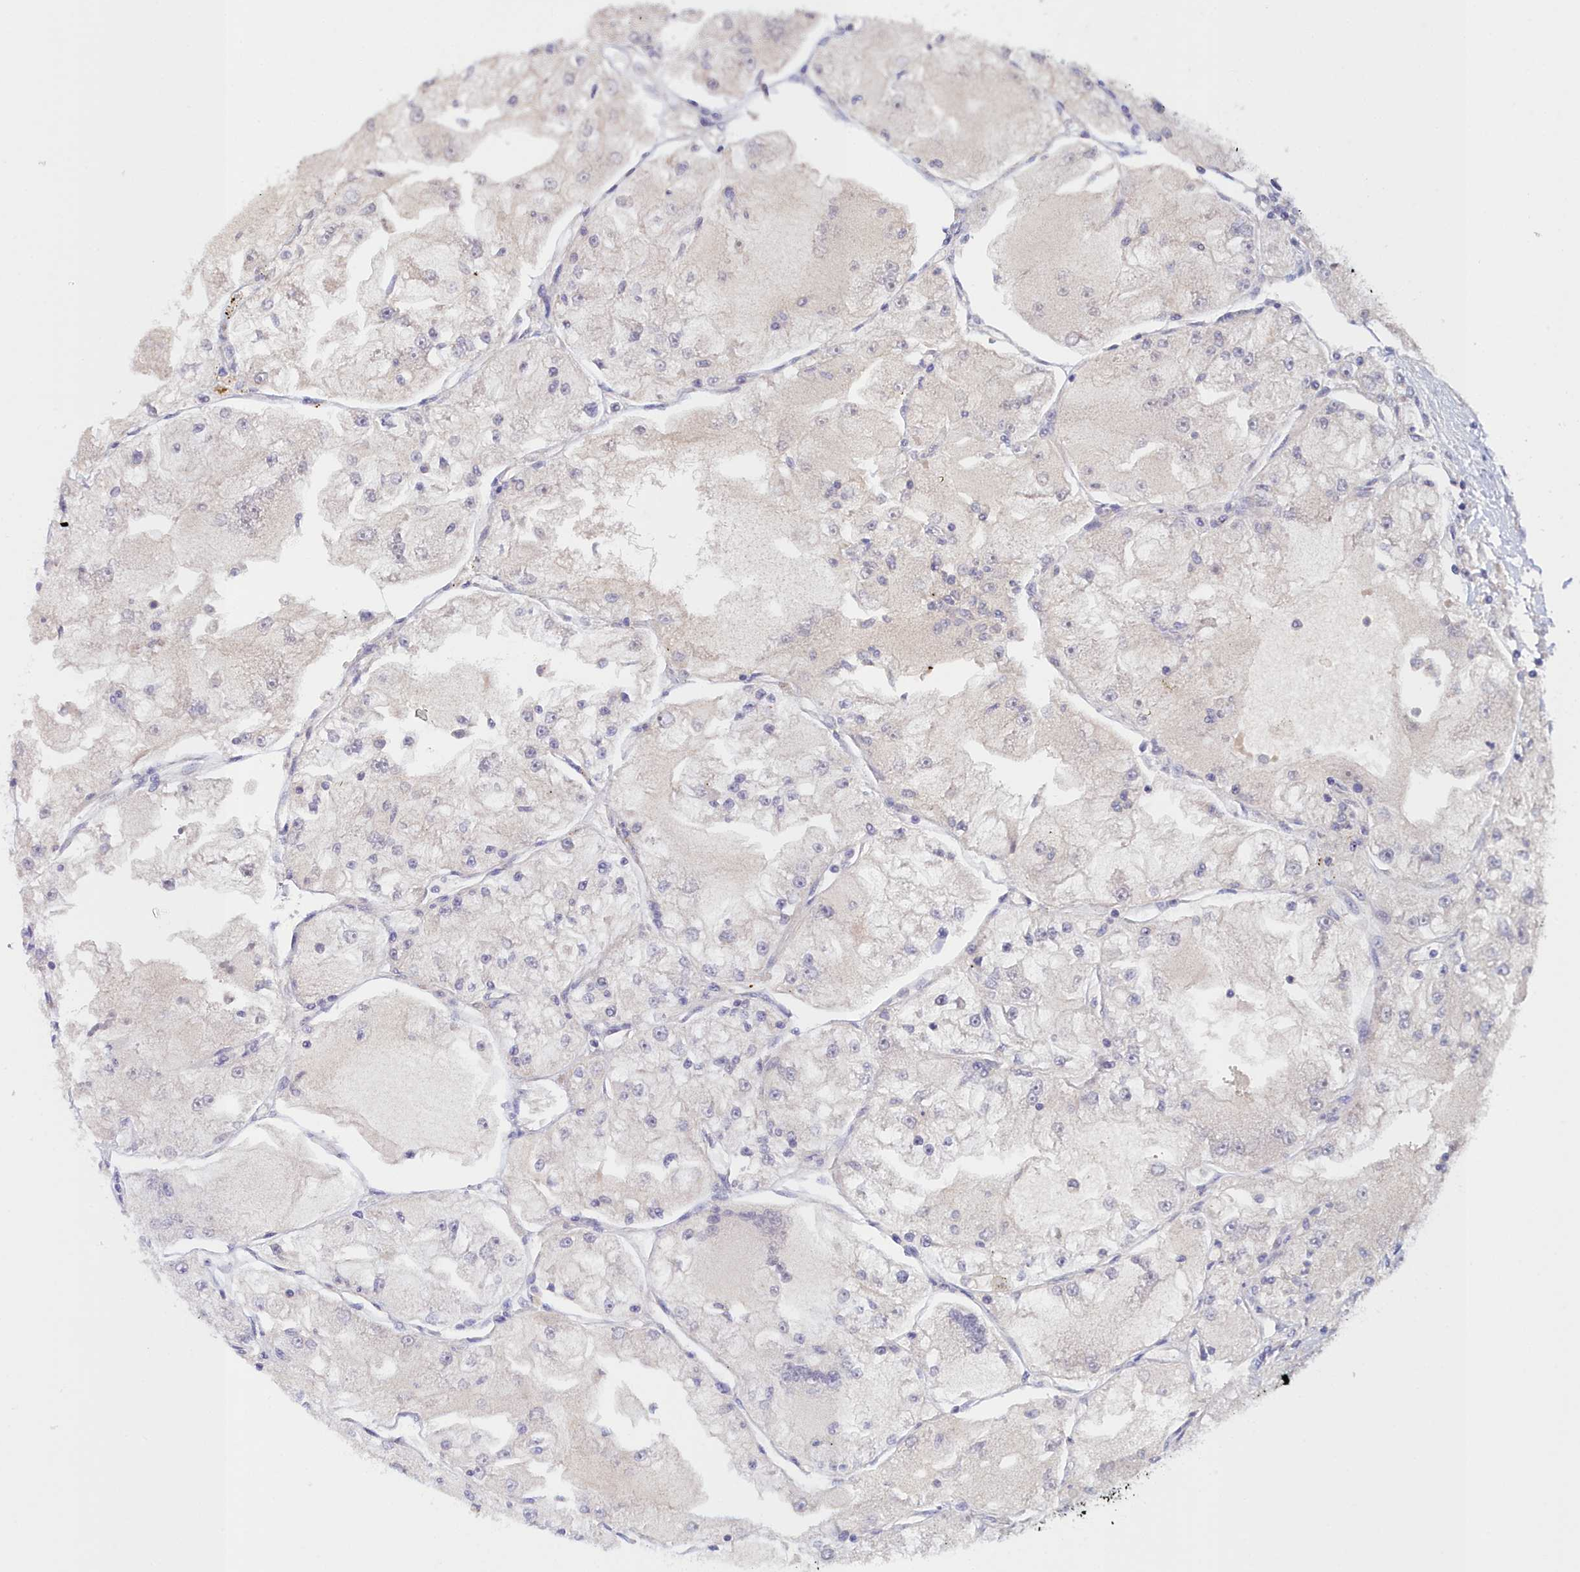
{"staining": {"intensity": "negative", "quantity": "none", "location": "none"}, "tissue": "renal cancer", "cell_type": "Tumor cells", "image_type": "cancer", "snomed": [{"axis": "morphology", "description": "Adenocarcinoma, NOS"}, {"axis": "topography", "description": "Kidney"}], "caption": "Renal adenocarcinoma was stained to show a protein in brown. There is no significant staining in tumor cells. (DAB (3,3'-diaminobenzidine) immunohistochemistry, high magnification).", "gene": "NEURL4", "patient": {"sex": "female", "age": 72}}